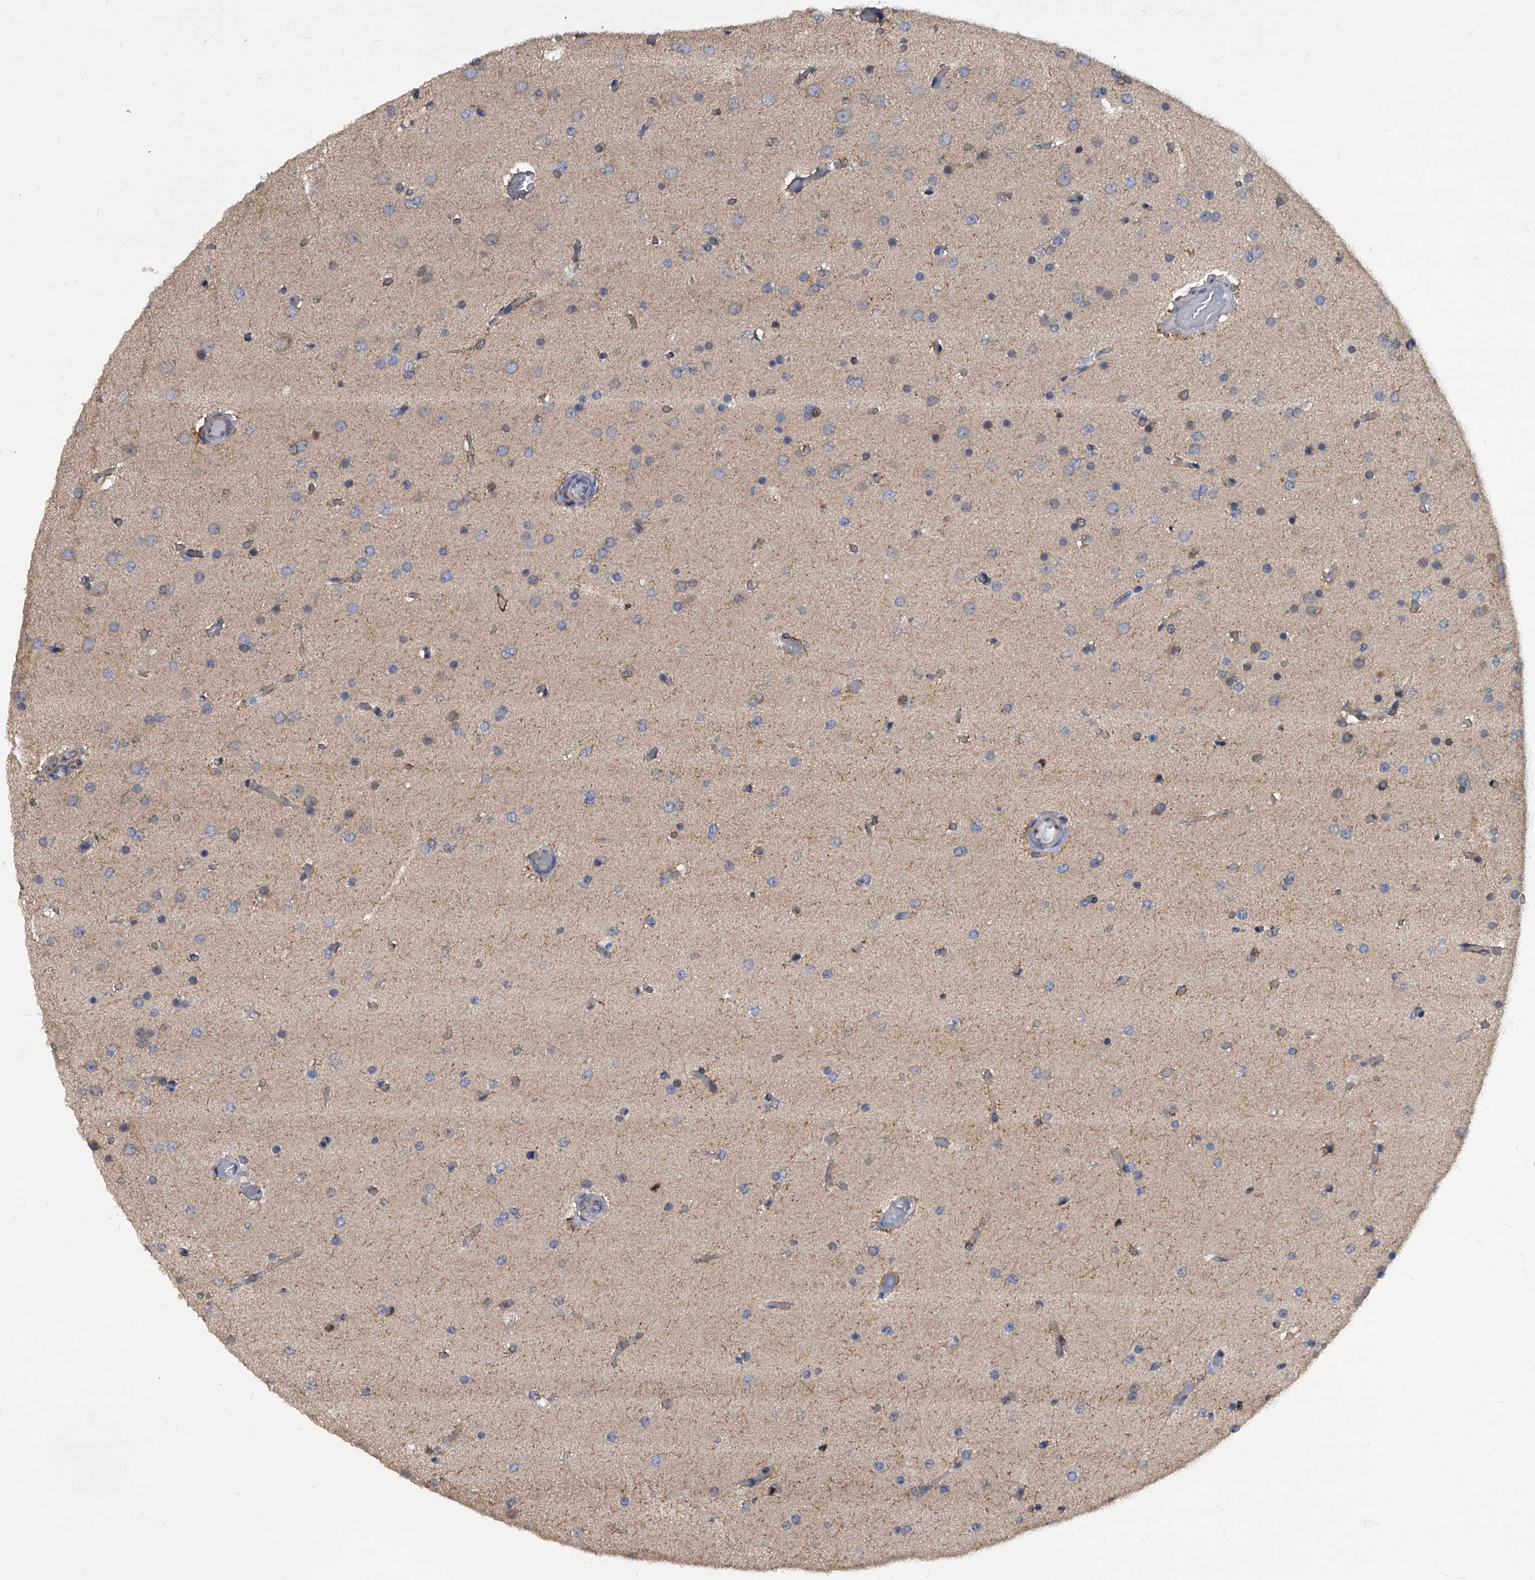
{"staining": {"intensity": "negative", "quantity": "none", "location": "none"}, "tissue": "glioma", "cell_type": "Tumor cells", "image_type": "cancer", "snomed": [{"axis": "morphology", "description": "Glioma, malignant, High grade"}, {"axis": "topography", "description": "Cerebral cortex"}], "caption": "A high-resolution image shows immunohistochemistry staining of malignant high-grade glioma, which displays no significant positivity in tumor cells. Nuclei are stained in blue.", "gene": "ATG5", "patient": {"sex": "female", "age": 36}}